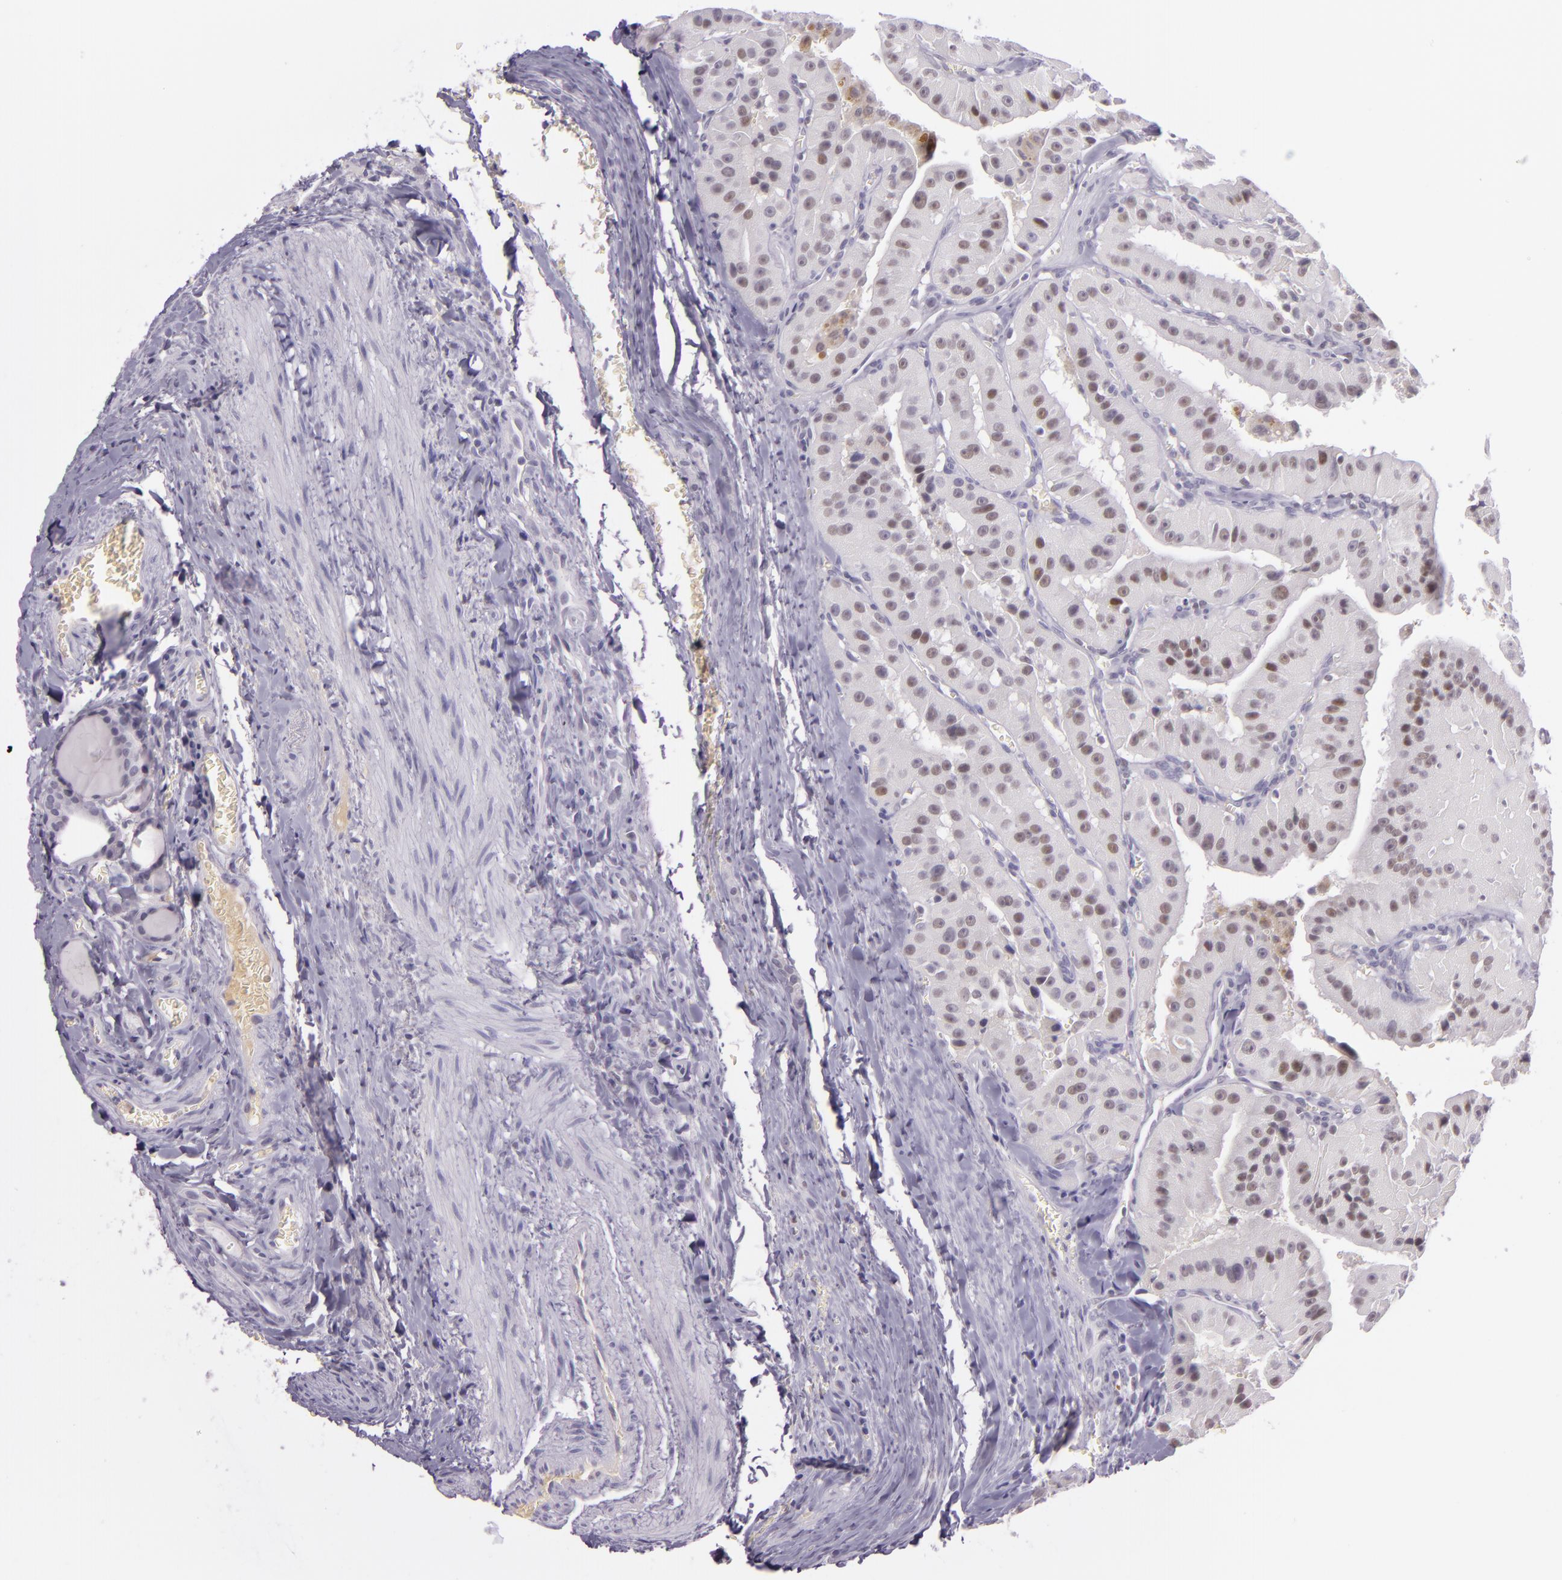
{"staining": {"intensity": "weak", "quantity": "25%-75%", "location": "nuclear"}, "tissue": "thyroid cancer", "cell_type": "Tumor cells", "image_type": "cancer", "snomed": [{"axis": "morphology", "description": "Carcinoma, NOS"}, {"axis": "topography", "description": "Thyroid gland"}], "caption": "Brown immunohistochemical staining in human thyroid carcinoma exhibits weak nuclear positivity in approximately 25%-75% of tumor cells. The staining was performed using DAB (3,3'-diaminobenzidine) to visualize the protein expression in brown, while the nuclei were stained in blue with hematoxylin (Magnification: 20x).", "gene": "CHEK2", "patient": {"sex": "male", "age": 76}}